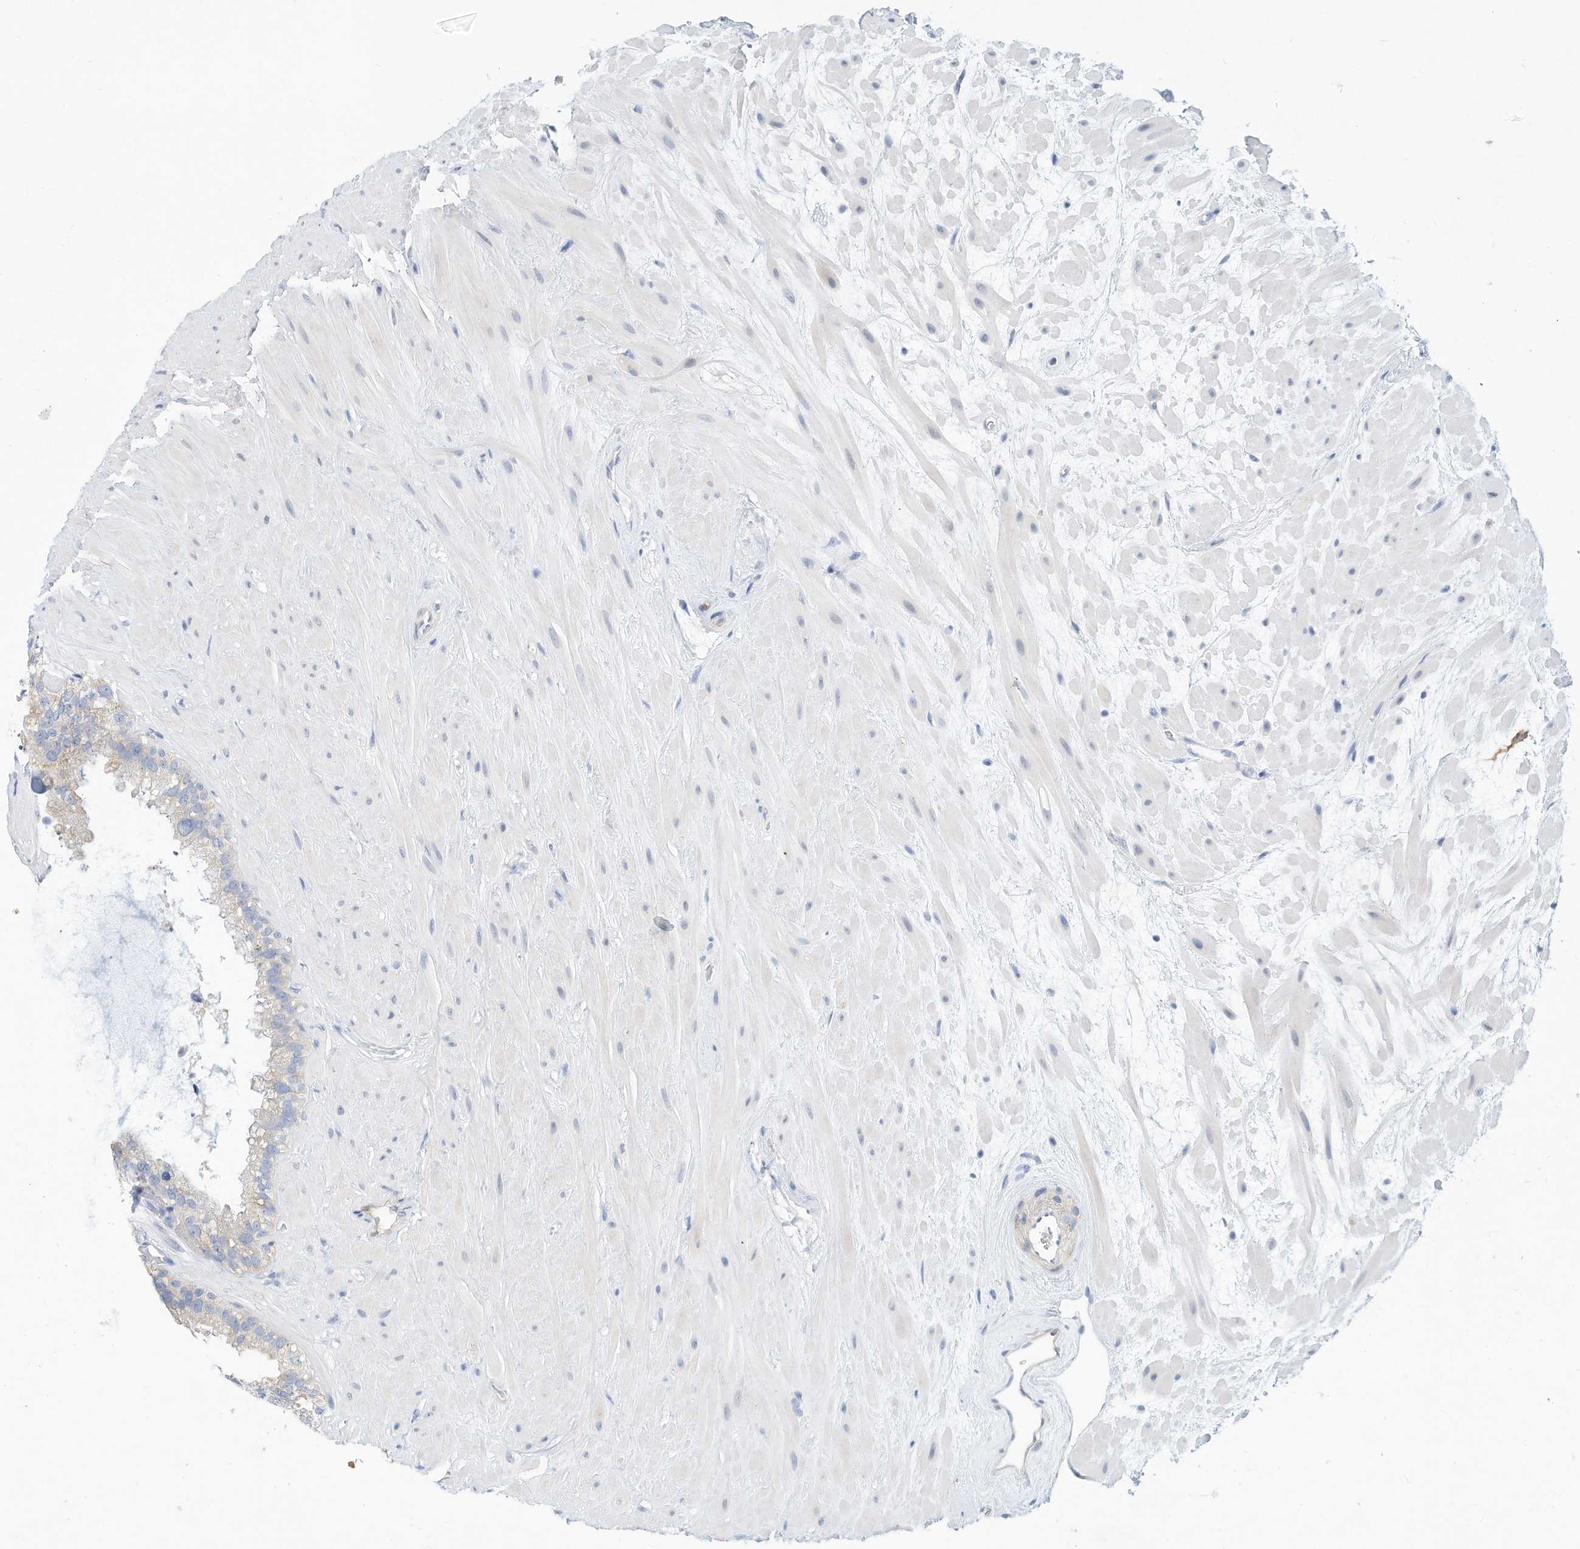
{"staining": {"intensity": "negative", "quantity": "none", "location": "none"}, "tissue": "seminal vesicle", "cell_type": "Glandular cells", "image_type": "normal", "snomed": [{"axis": "morphology", "description": "Normal tissue, NOS"}, {"axis": "topography", "description": "Seminal veicle"}], "caption": "This photomicrograph is of unremarkable seminal vesicle stained with IHC to label a protein in brown with the nuclei are counter-stained blue. There is no expression in glandular cells.", "gene": "ARHGAP28", "patient": {"sex": "male", "age": 80}}